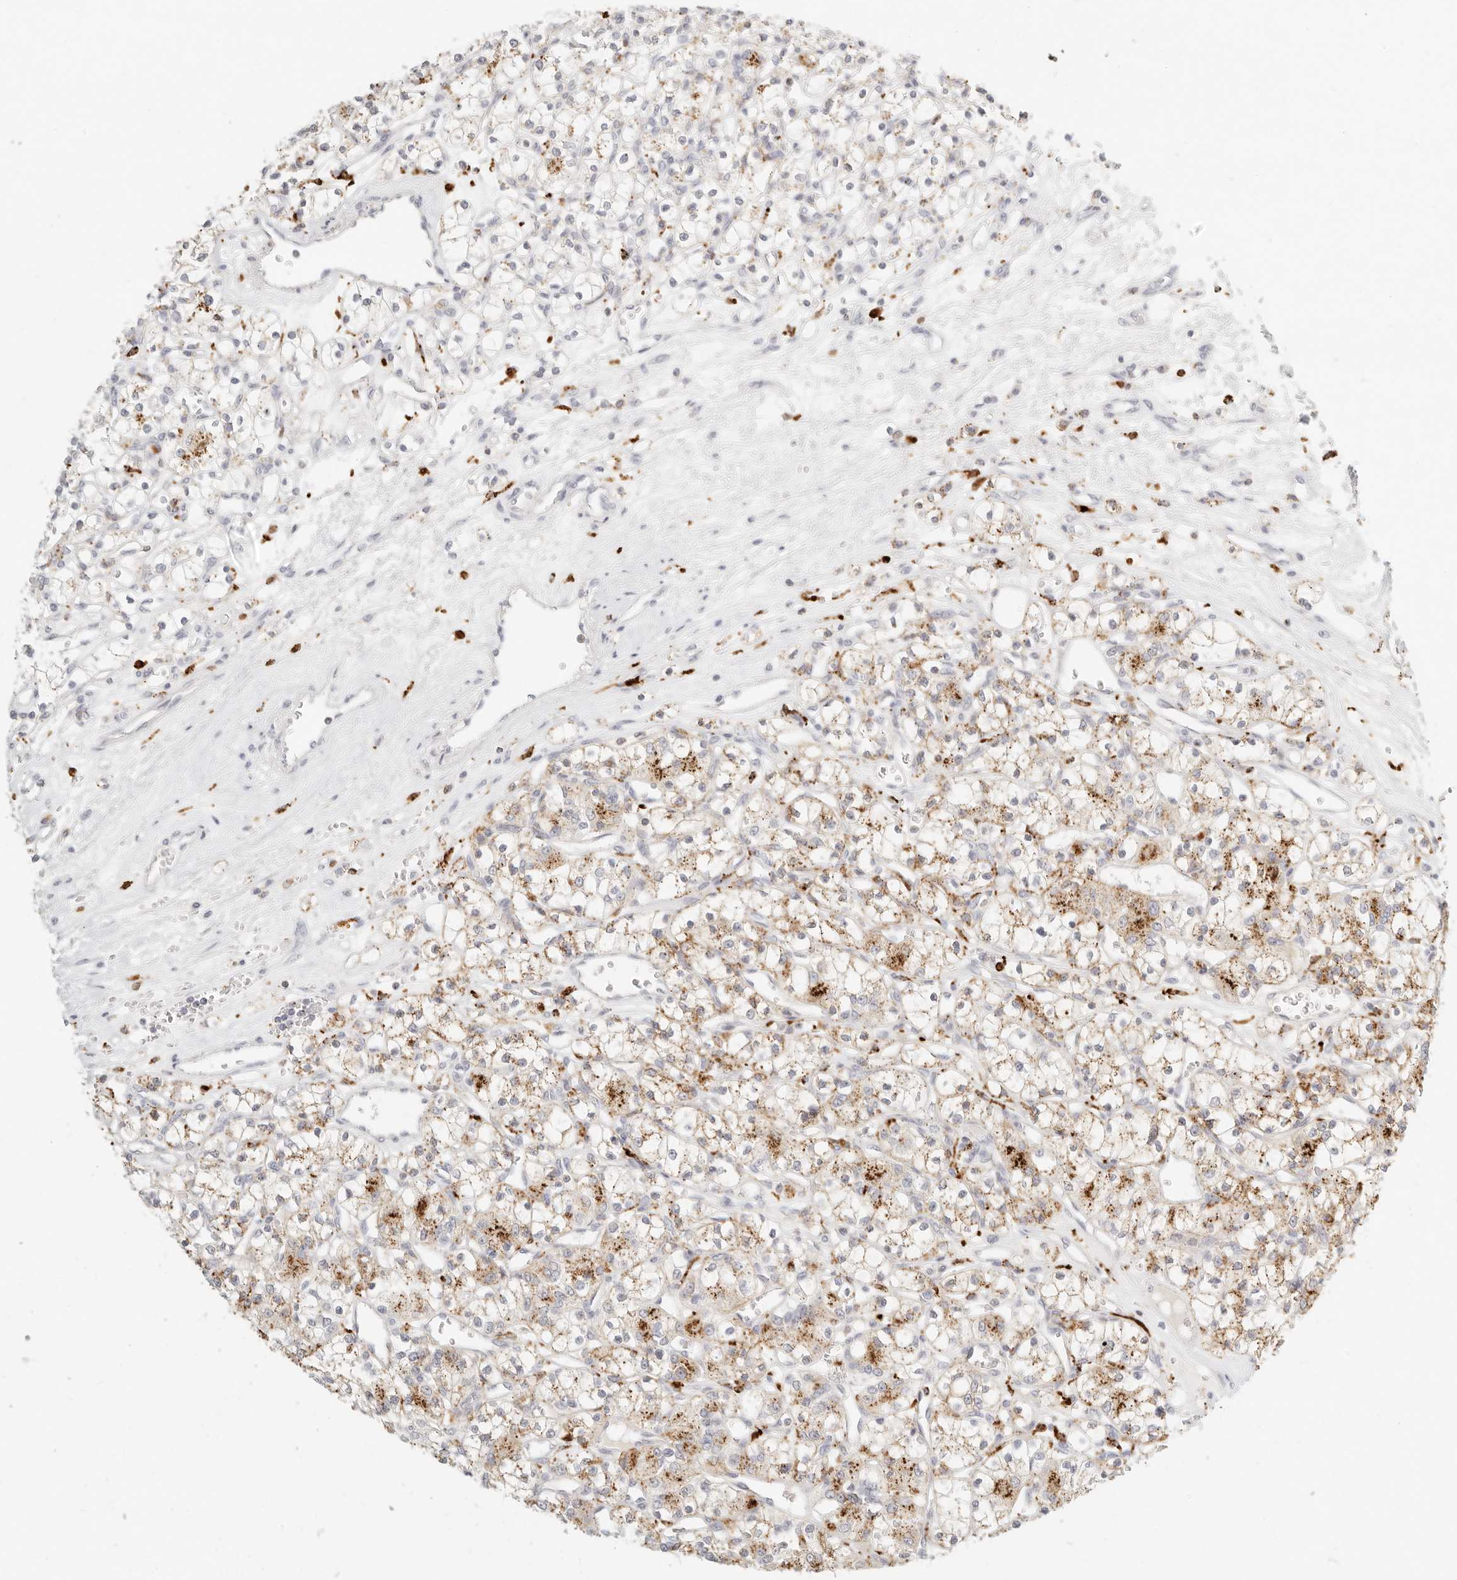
{"staining": {"intensity": "moderate", "quantity": "25%-75%", "location": "cytoplasmic/membranous"}, "tissue": "renal cancer", "cell_type": "Tumor cells", "image_type": "cancer", "snomed": [{"axis": "morphology", "description": "Adenocarcinoma, NOS"}, {"axis": "topography", "description": "Kidney"}], "caption": "The photomicrograph demonstrates a brown stain indicating the presence of a protein in the cytoplasmic/membranous of tumor cells in adenocarcinoma (renal).", "gene": "RNASET2", "patient": {"sex": "female", "age": 59}}